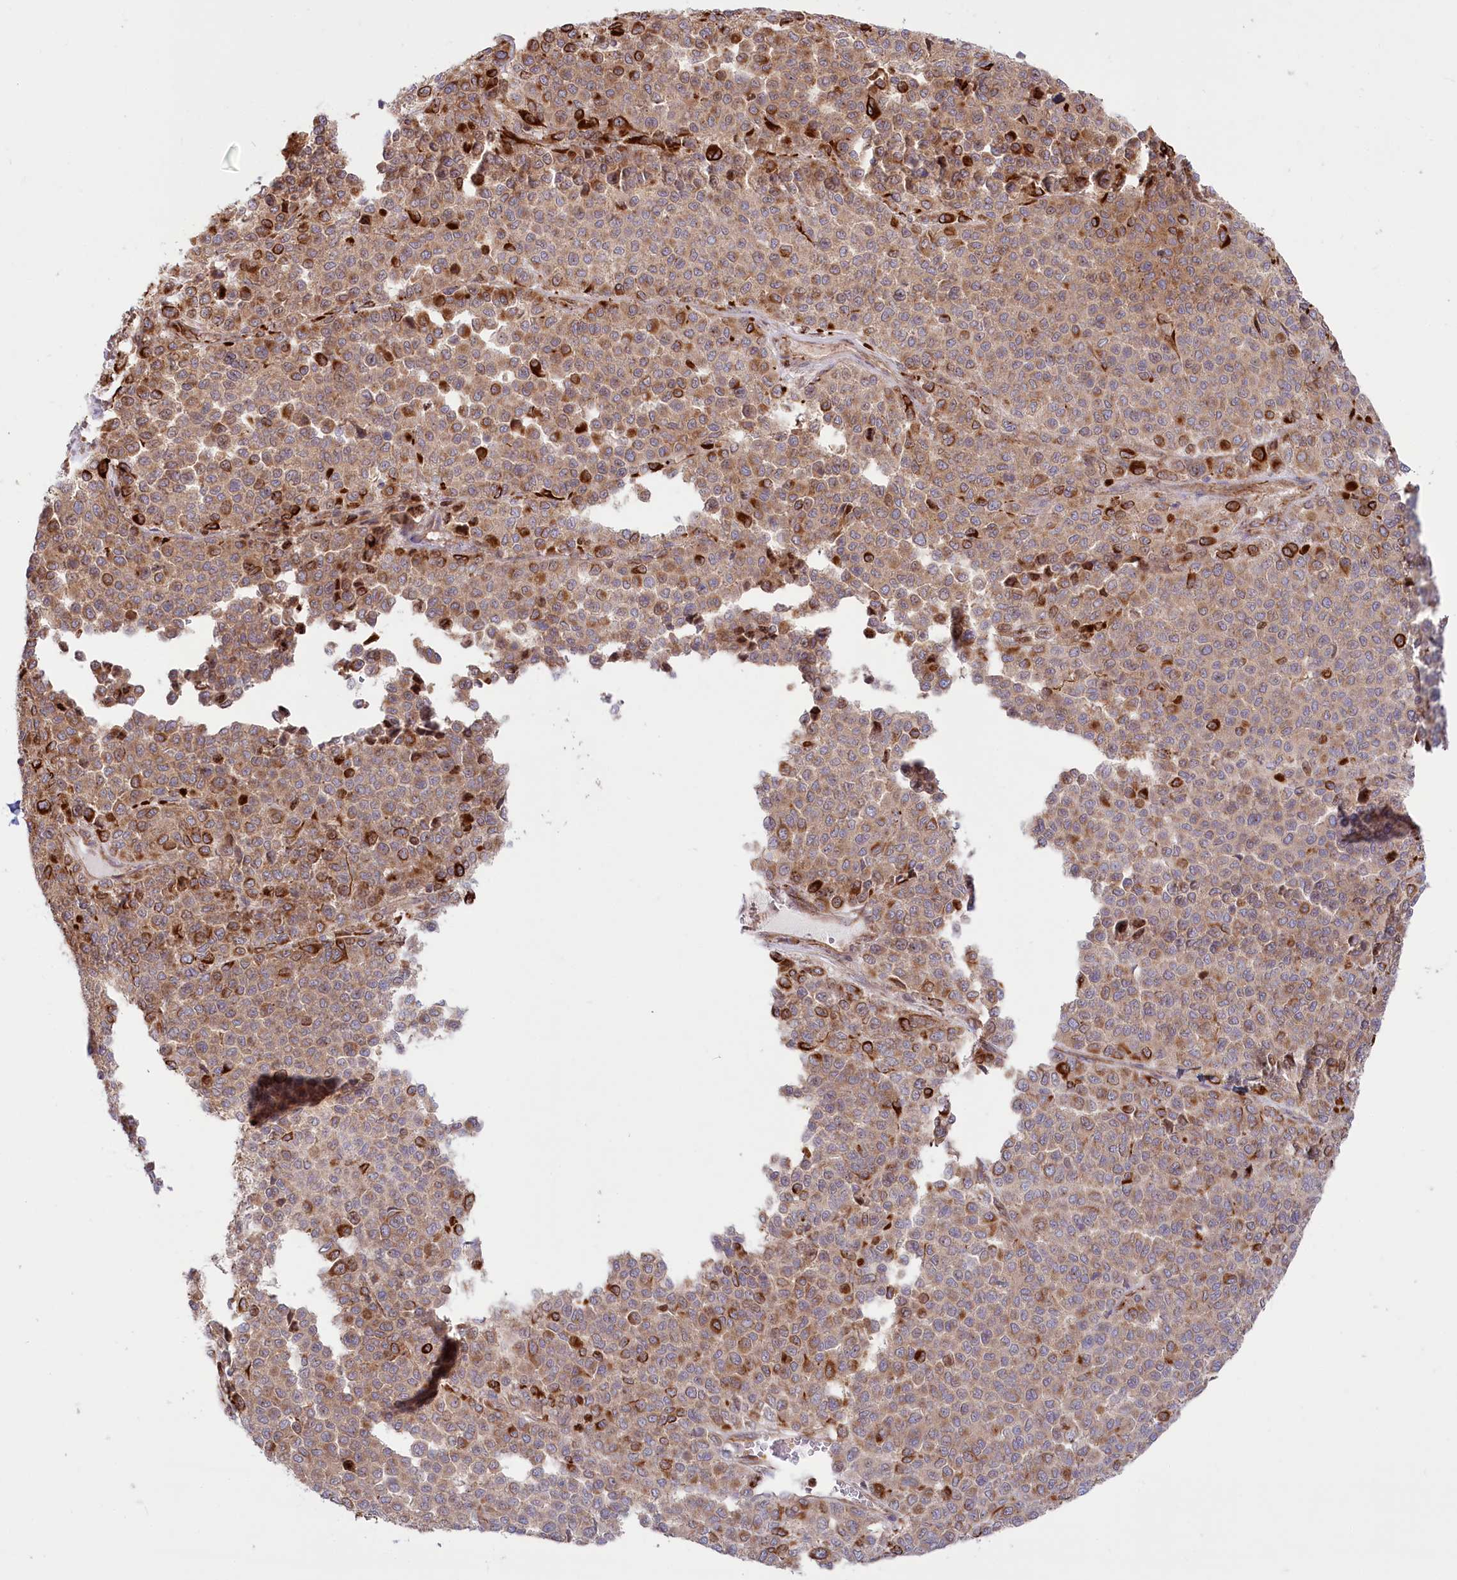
{"staining": {"intensity": "moderate", "quantity": ">75%", "location": "cytoplasmic/membranous"}, "tissue": "melanoma", "cell_type": "Tumor cells", "image_type": "cancer", "snomed": [{"axis": "morphology", "description": "Malignant melanoma, Metastatic site"}, {"axis": "topography", "description": "Pancreas"}], "caption": "This image shows immunohistochemistry staining of human malignant melanoma (metastatic site), with medium moderate cytoplasmic/membranous positivity in approximately >75% of tumor cells.", "gene": "COMMD3", "patient": {"sex": "female", "age": 30}}